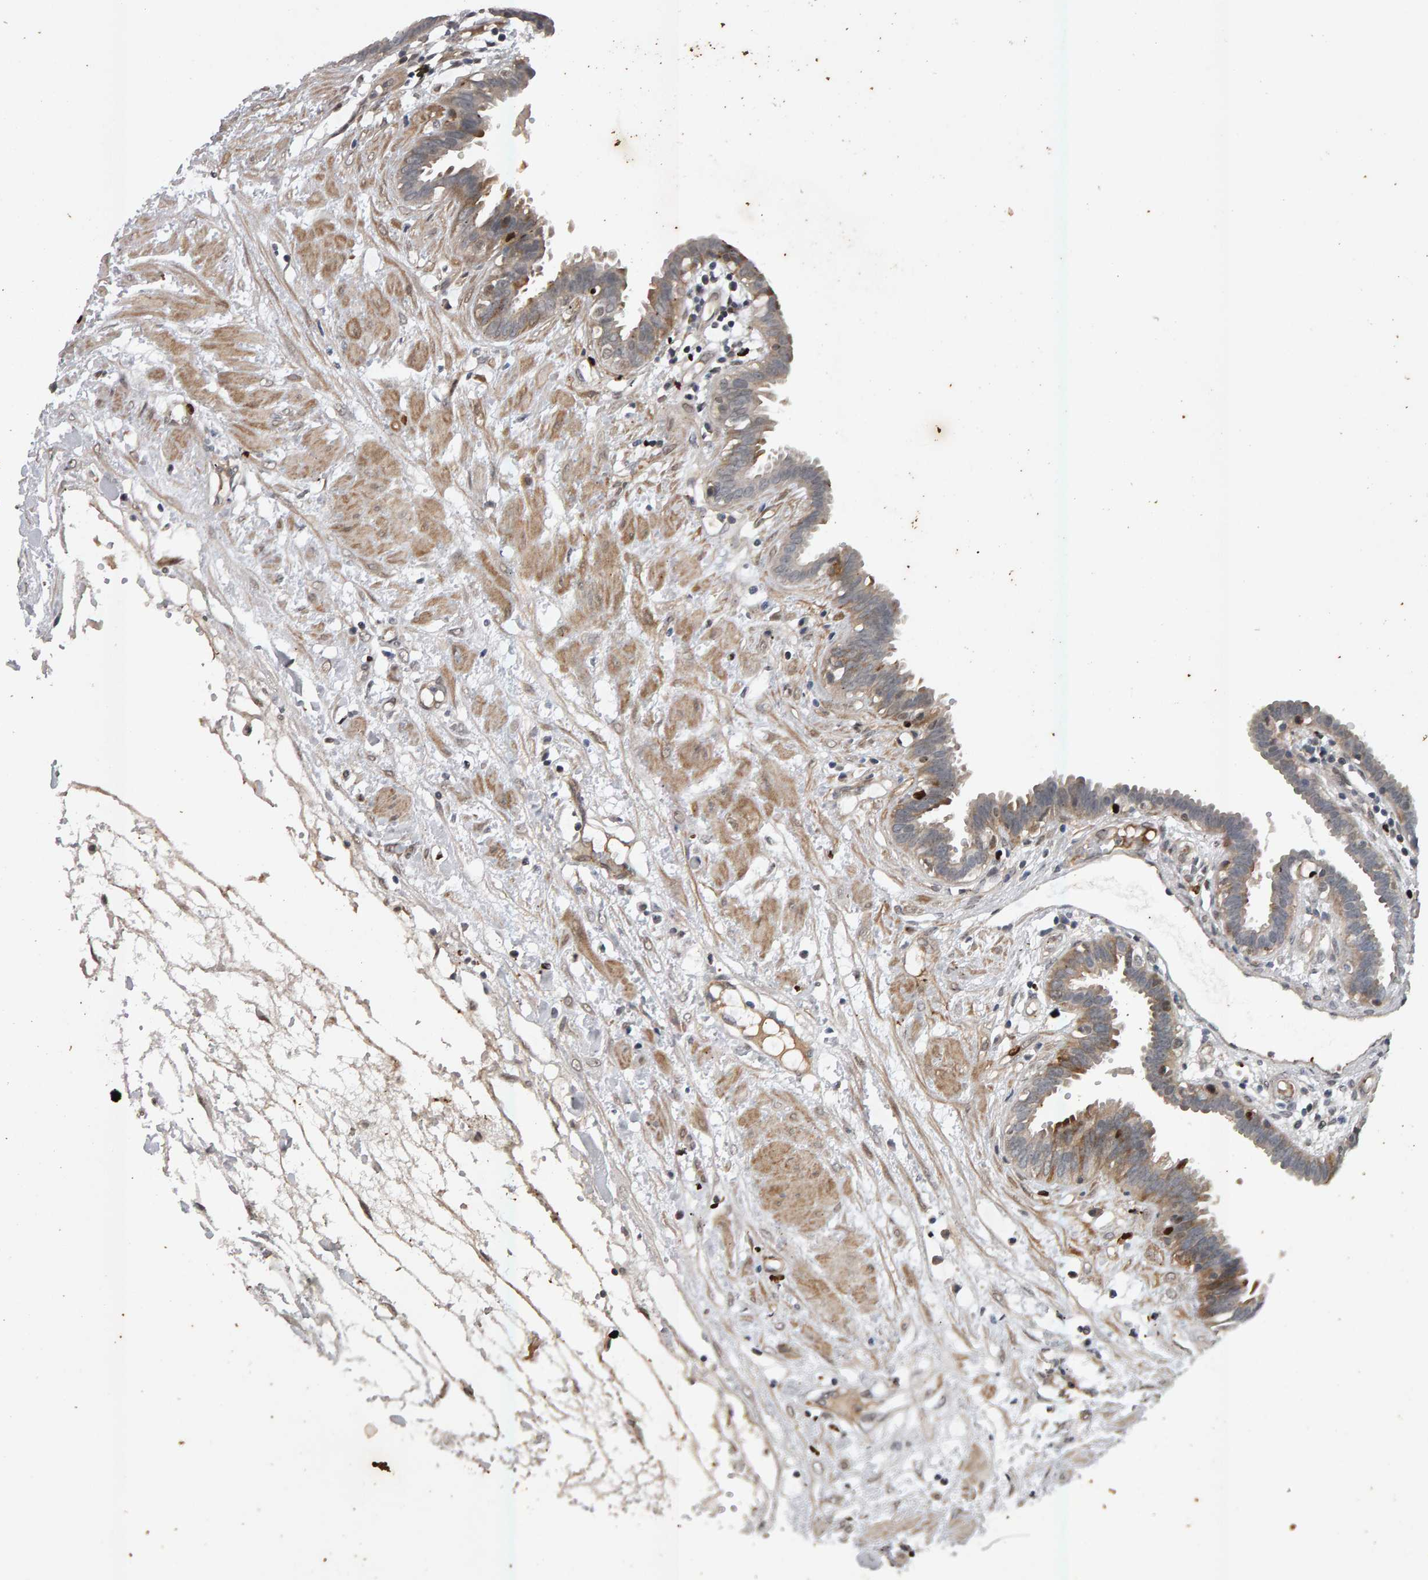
{"staining": {"intensity": "weak", "quantity": "25%-75%", "location": "cytoplasmic/membranous"}, "tissue": "fallopian tube", "cell_type": "Glandular cells", "image_type": "normal", "snomed": [{"axis": "morphology", "description": "Normal tissue, NOS"}, {"axis": "topography", "description": "Fallopian tube"}, {"axis": "topography", "description": "Placenta"}], "caption": "Protein staining exhibits weak cytoplasmic/membranous positivity in approximately 25%-75% of glandular cells in unremarkable fallopian tube. The staining is performed using DAB (3,3'-diaminobenzidine) brown chromogen to label protein expression. The nuclei are counter-stained blue using hematoxylin.", "gene": "IPO8", "patient": {"sex": "female", "age": 32}}